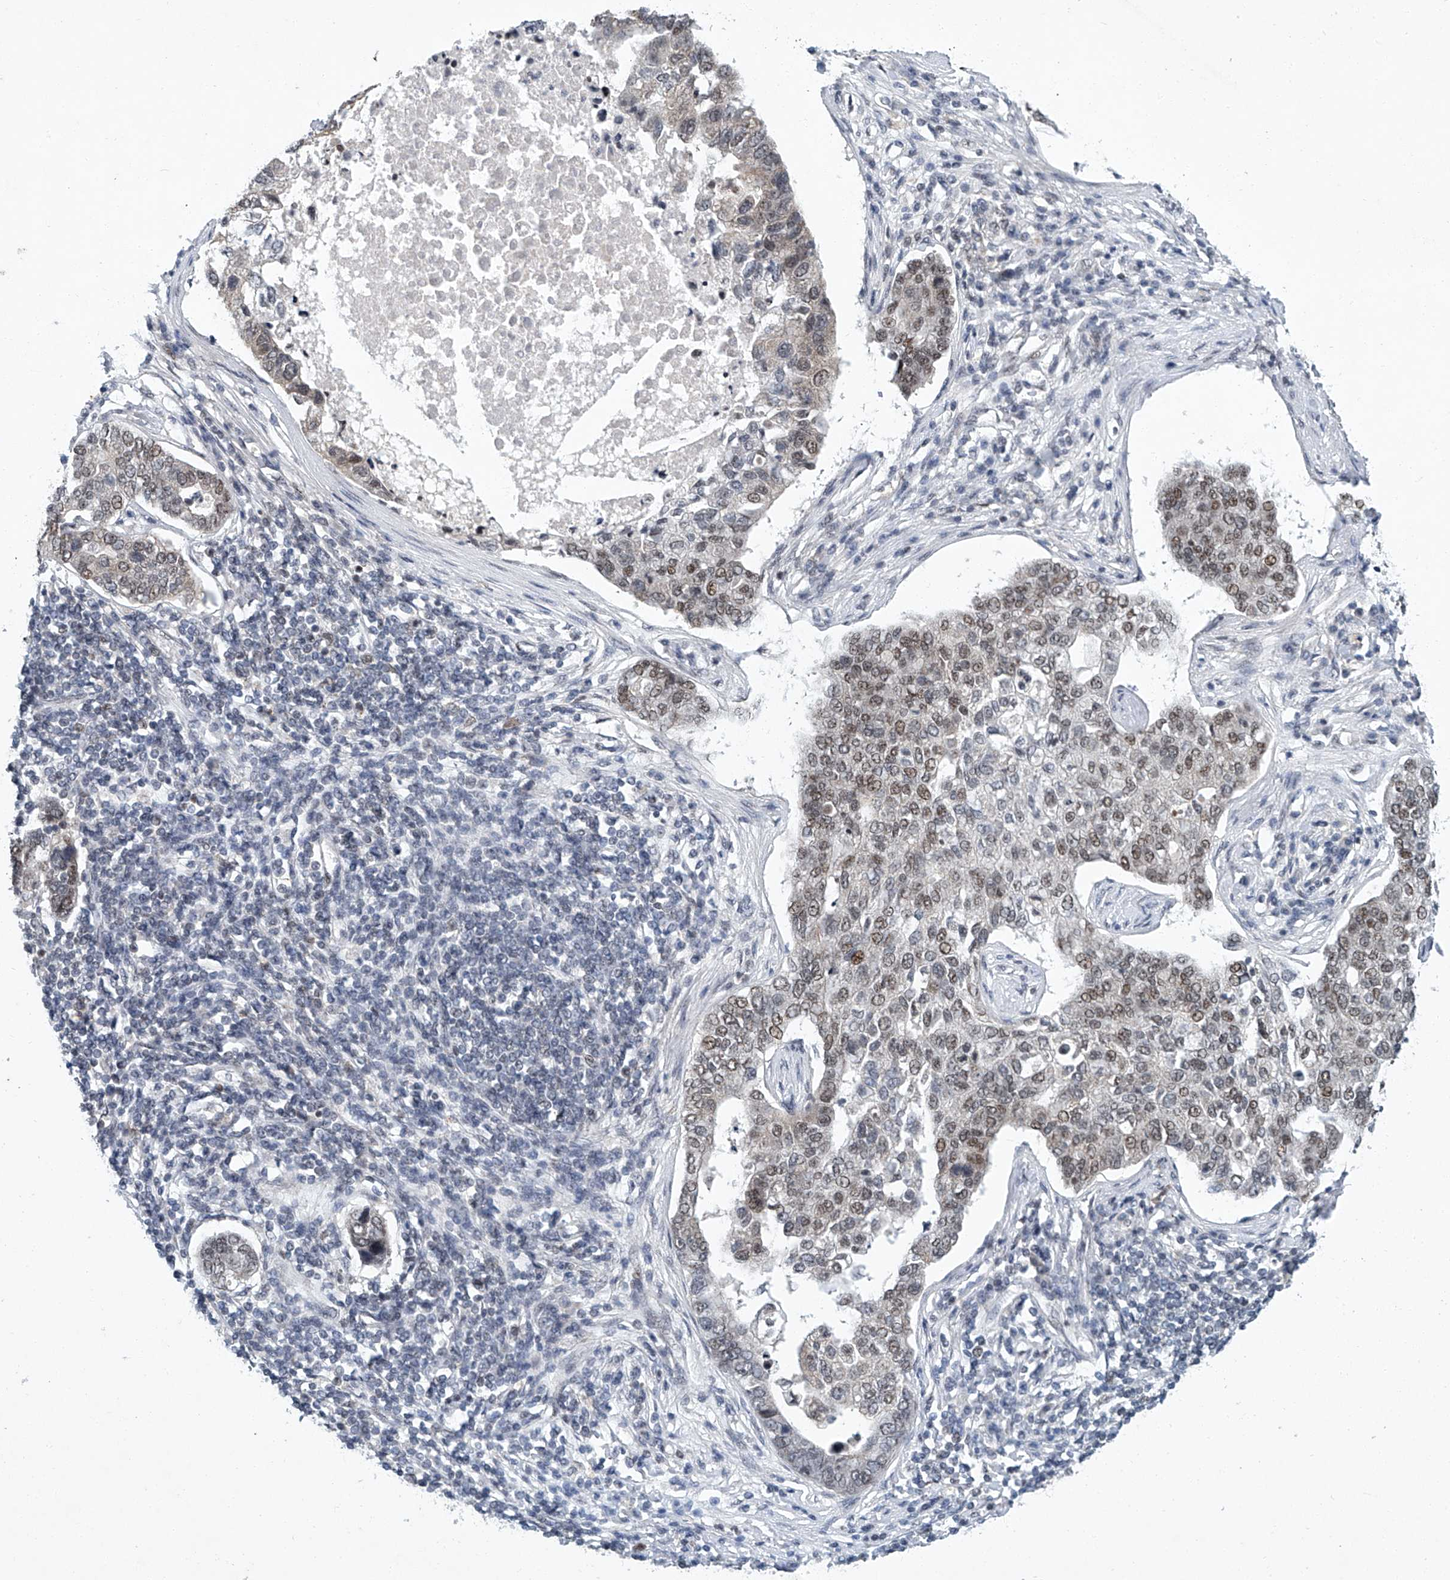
{"staining": {"intensity": "moderate", "quantity": ">75%", "location": "nuclear"}, "tissue": "pancreatic cancer", "cell_type": "Tumor cells", "image_type": "cancer", "snomed": [{"axis": "morphology", "description": "Adenocarcinoma, NOS"}, {"axis": "topography", "description": "Pancreas"}], "caption": "Immunohistochemistry micrograph of neoplastic tissue: pancreatic adenocarcinoma stained using immunohistochemistry exhibits medium levels of moderate protein expression localized specifically in the nuclear of tumor cells, appearing as a nuclear brown color.", "gene": "TFDP1", "patient": {"sex": "female", "age": 61}}